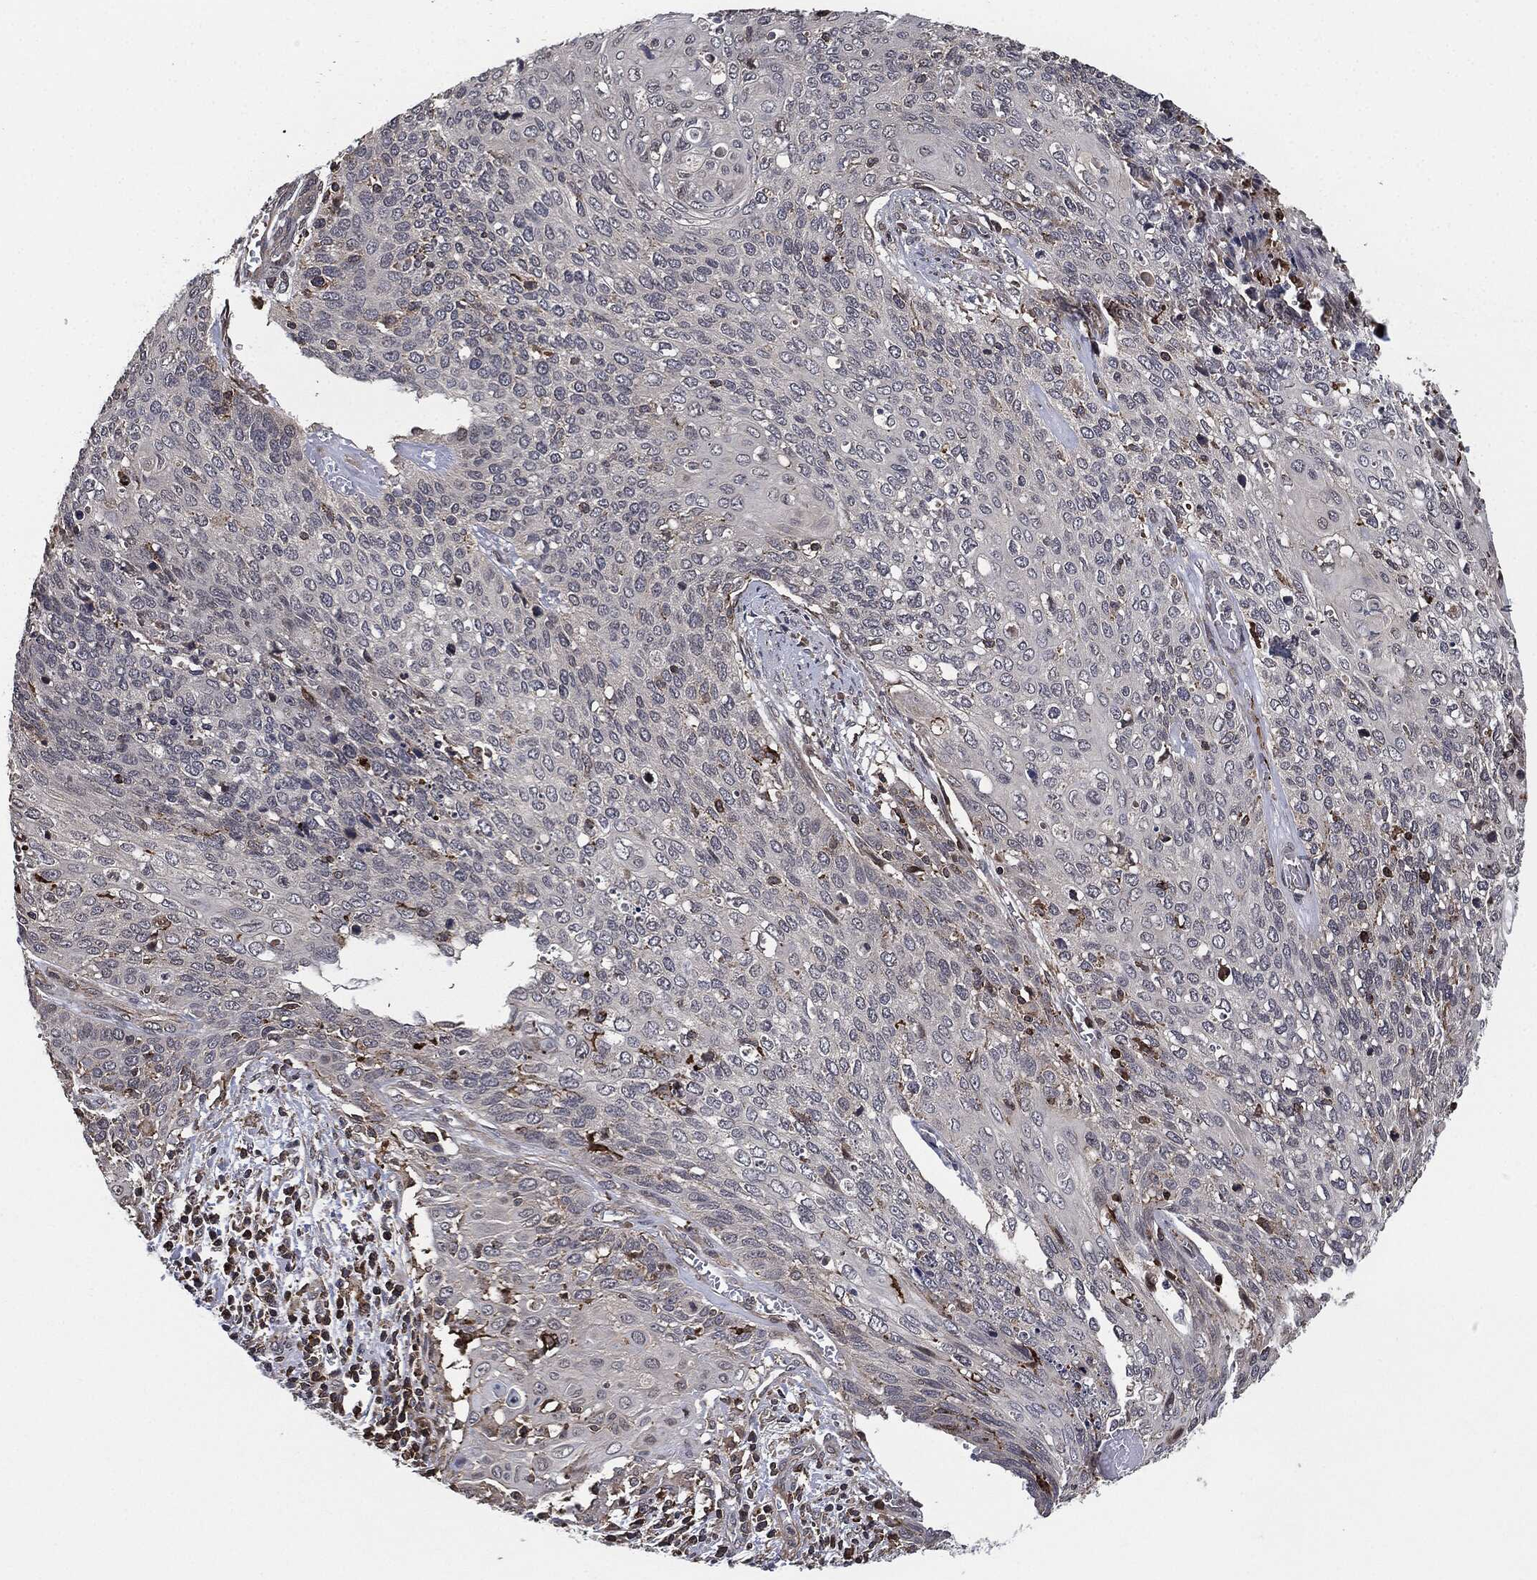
{"staining": {"intensity": "negative", "quantity": "none", "location": "none"}, "tissue": "cervical cancer", "cell_type": "Tumor cells", "image_type": "cancer", "snomed": [{"axis": "morphology", "description": "Squamous cell carcinoma, NOS"}, {"axis": "topography", "description": "Cervix"}], "caption": "Immunohistochemistry histopathology image of neoplastic tissue: cervical squamous cell carcinoma stained with DAB (3,3'-diaminobenzidine) shows no significant protein expression in tumor cells.", "gene": "UBR1", "patient": {"sex": "female", "age": 39}}